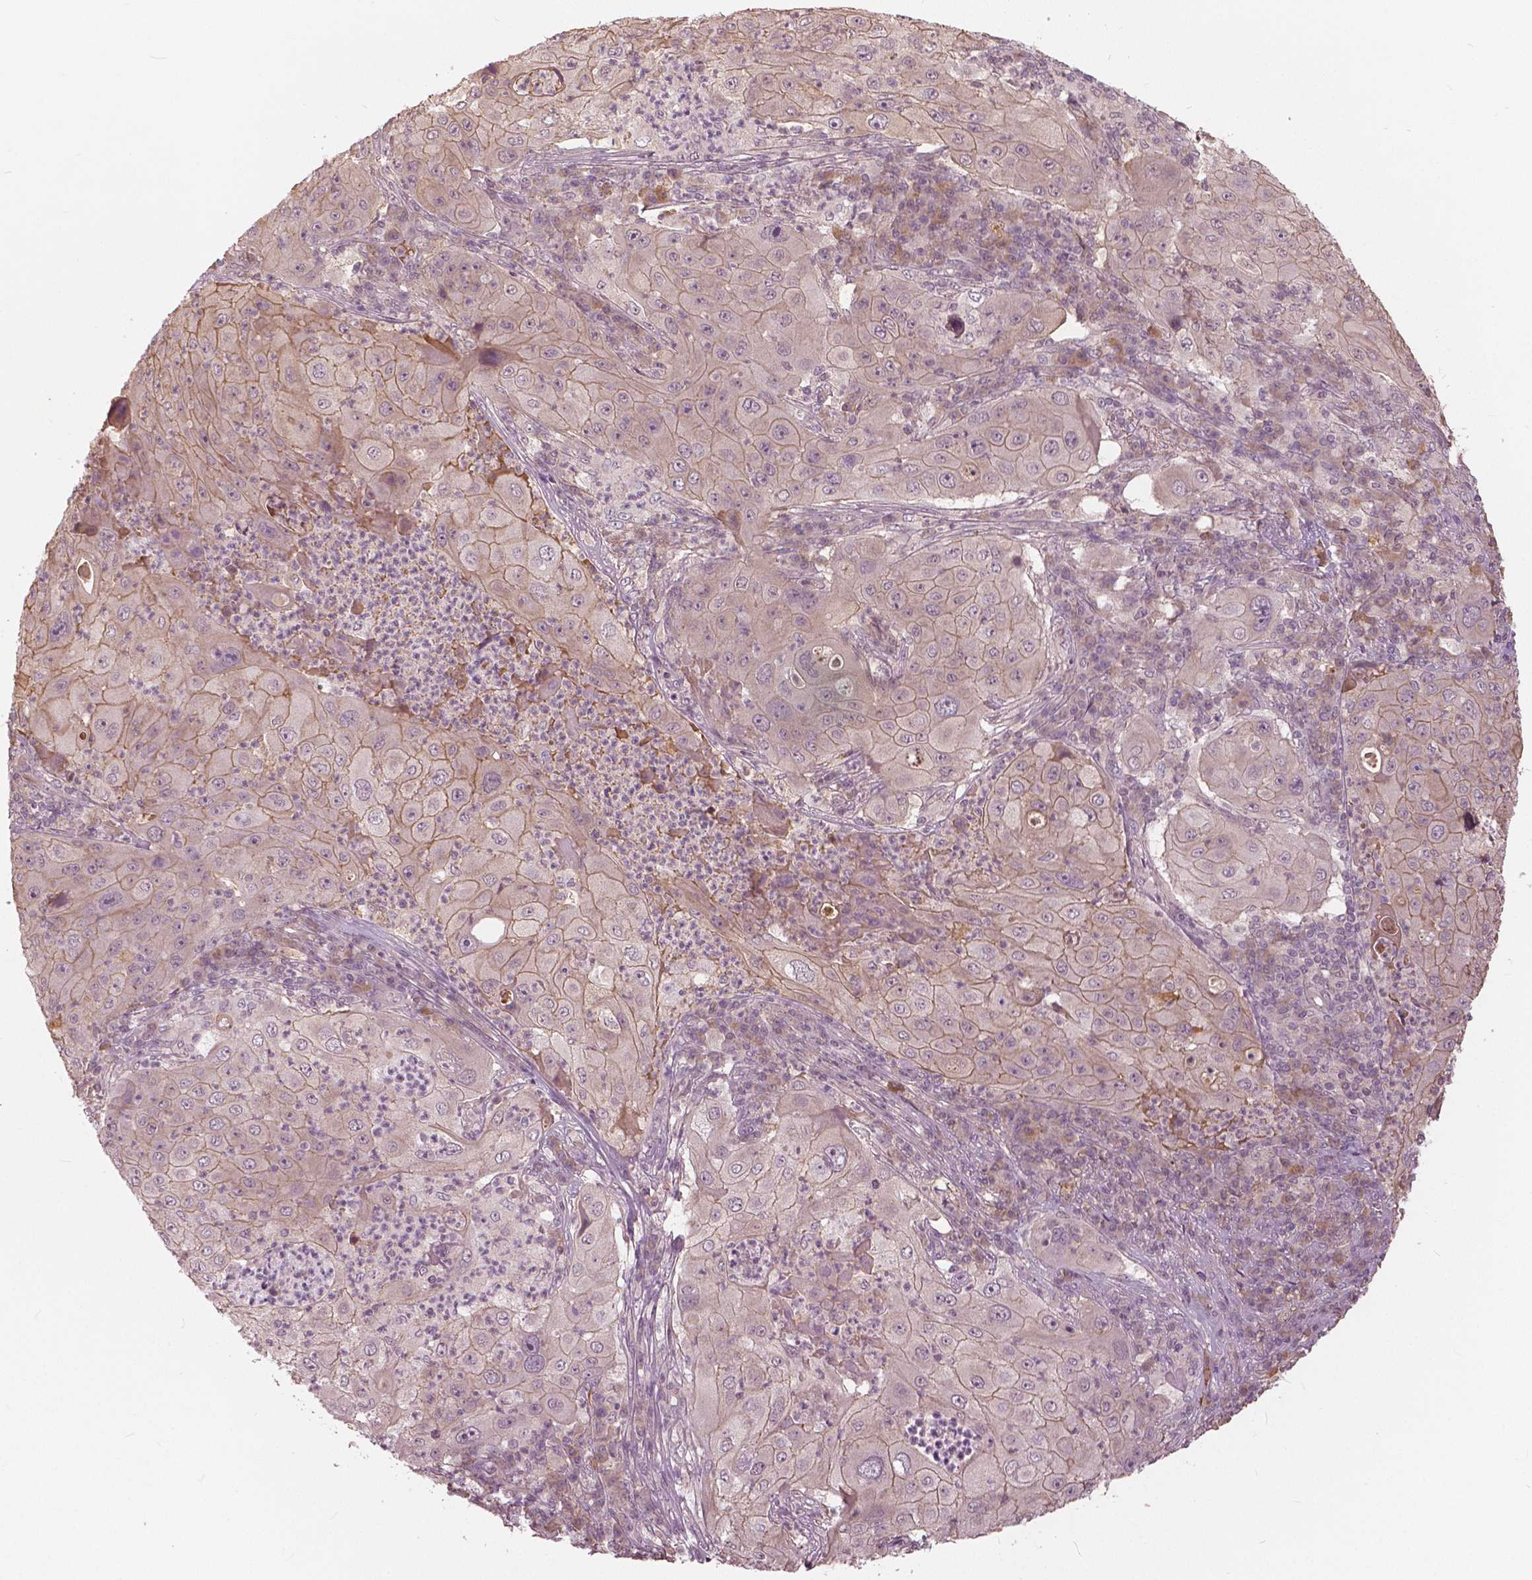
{"staining": {"intensity": "weak", "quantity": "25%-75%", "location": "cytoplasmic/membranous"}, "tissue": "lung cancer", "cell_type": "Tumor cells", "image_type": "cancer", "snomed": [{"axis": "morphology", "description": "Squamous cell carcinoma, NOS"}, {"axis": "topography", "description": "Lung"}], "caption": "High-power microscopy captured an immunohistochemistry (IHC) photomicrograph of lung cancer, revealing weak cytoplasmic/membranous positivity in about 25%-75% of tumor cells.", "gene": "ANGPTL4", "patient": {"sex": "female", "age": 59}}